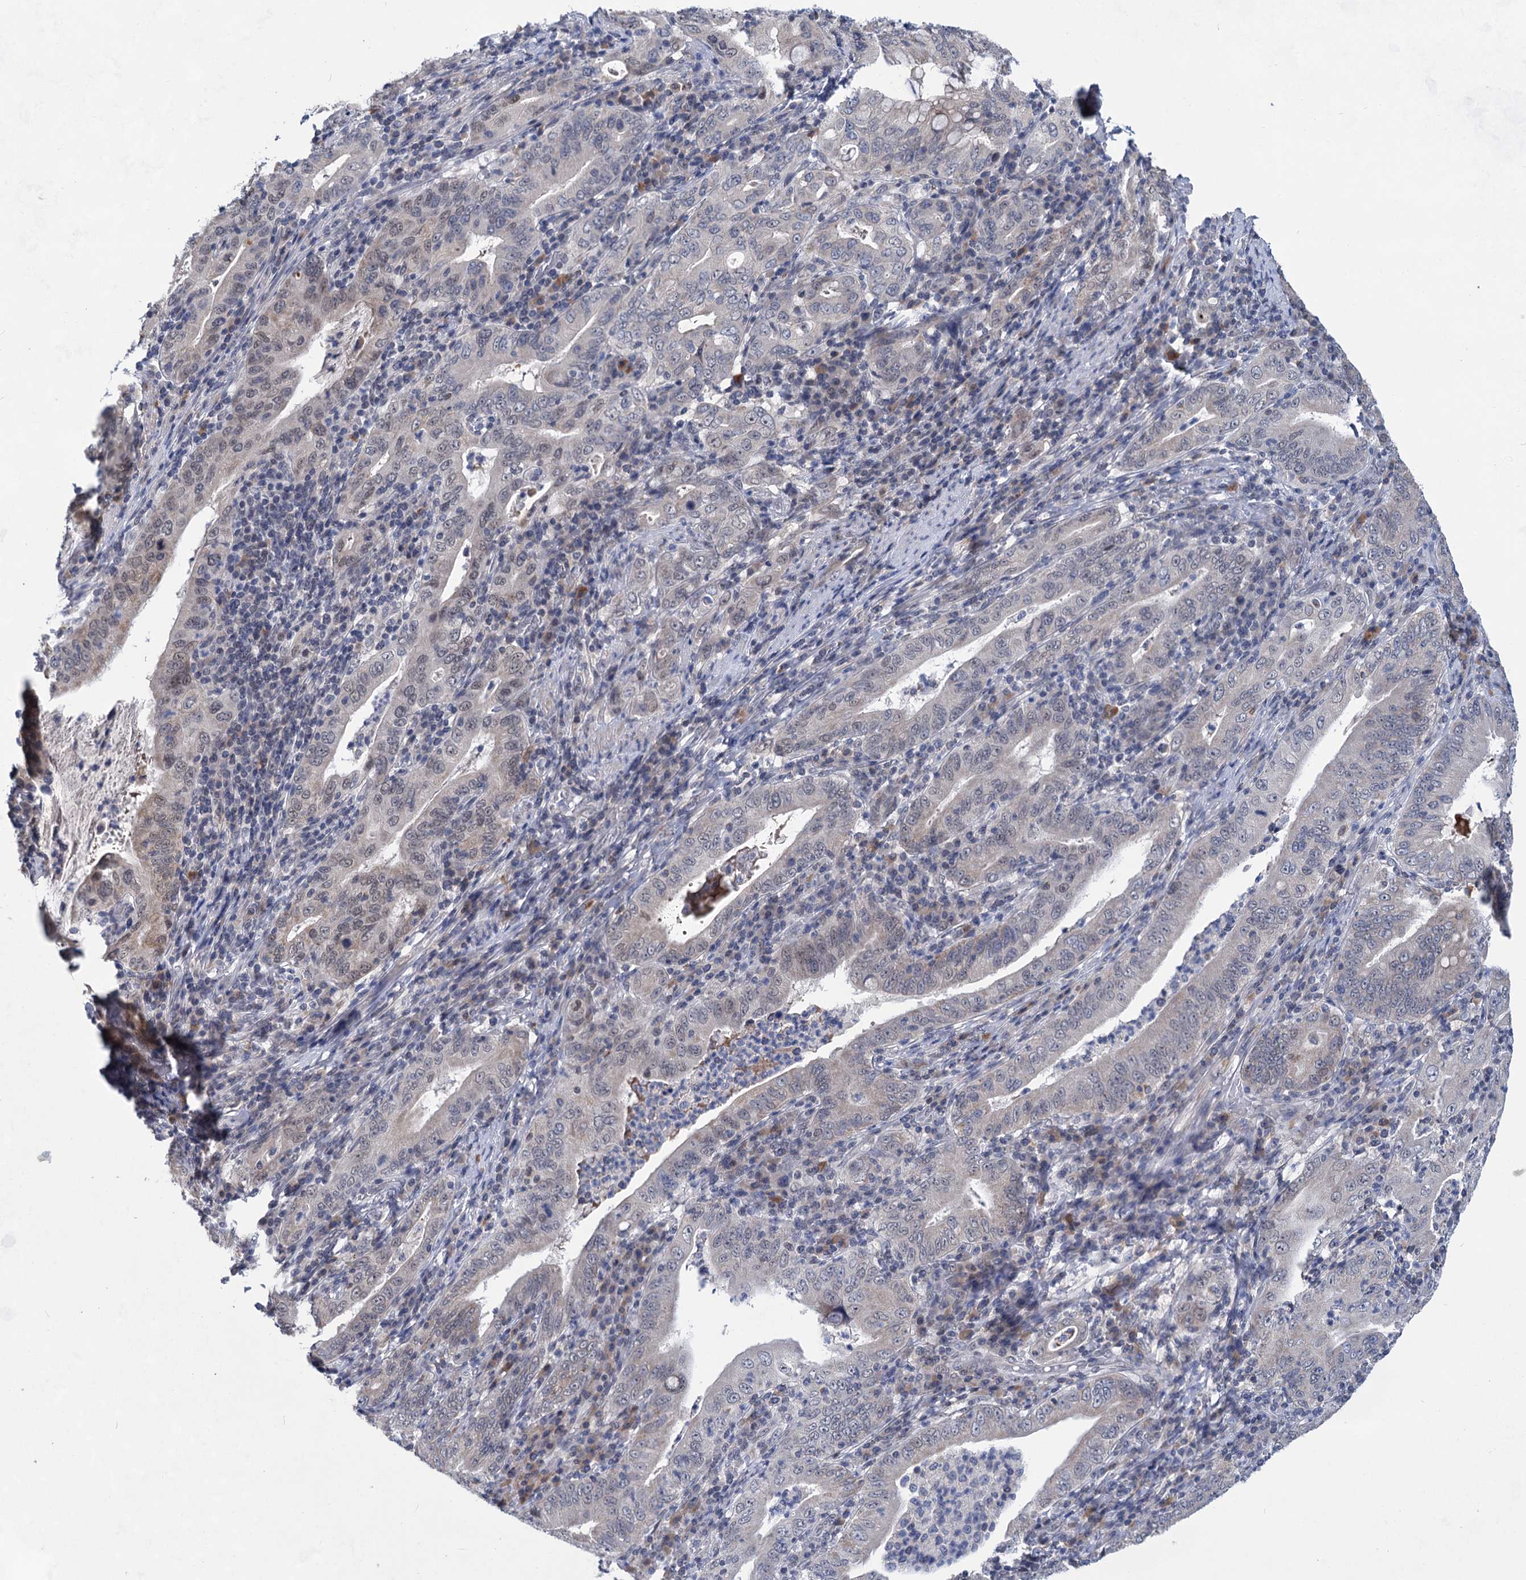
{"staining": {"intensity": "negative", "quantity": "none", "location": "none"}, "tissue": "stomach cancer", "cell_type": "Tumor cells", "image_type": "cancer", "snomed": [{"axis": "morphology", "description": "Normal tissue, NOS"}, {"axis": "morphology", "description": "Adenocarcinoma, NOS"}, {"axis": "topography", "description": "Esophagus"}, {"axis": "topography", "description": "Stomach, upper"}, {"axis": "topography", "description": "Peripheral nerve tissue"}], "caption": "Immunohistochemistry histopathology image of neoplastic tissue: stomach cancer stained with DAB (3,3'-diaminobenzidine) displays no significant protein expression in tumor cells. (DAB (3,3'-diaminobenzidine) immunohistochemistry (IHC) visualized using brightfield microscopy, high magnification).", "gene": "TTC17", "patient": {"sex": "male", "age": 62}}